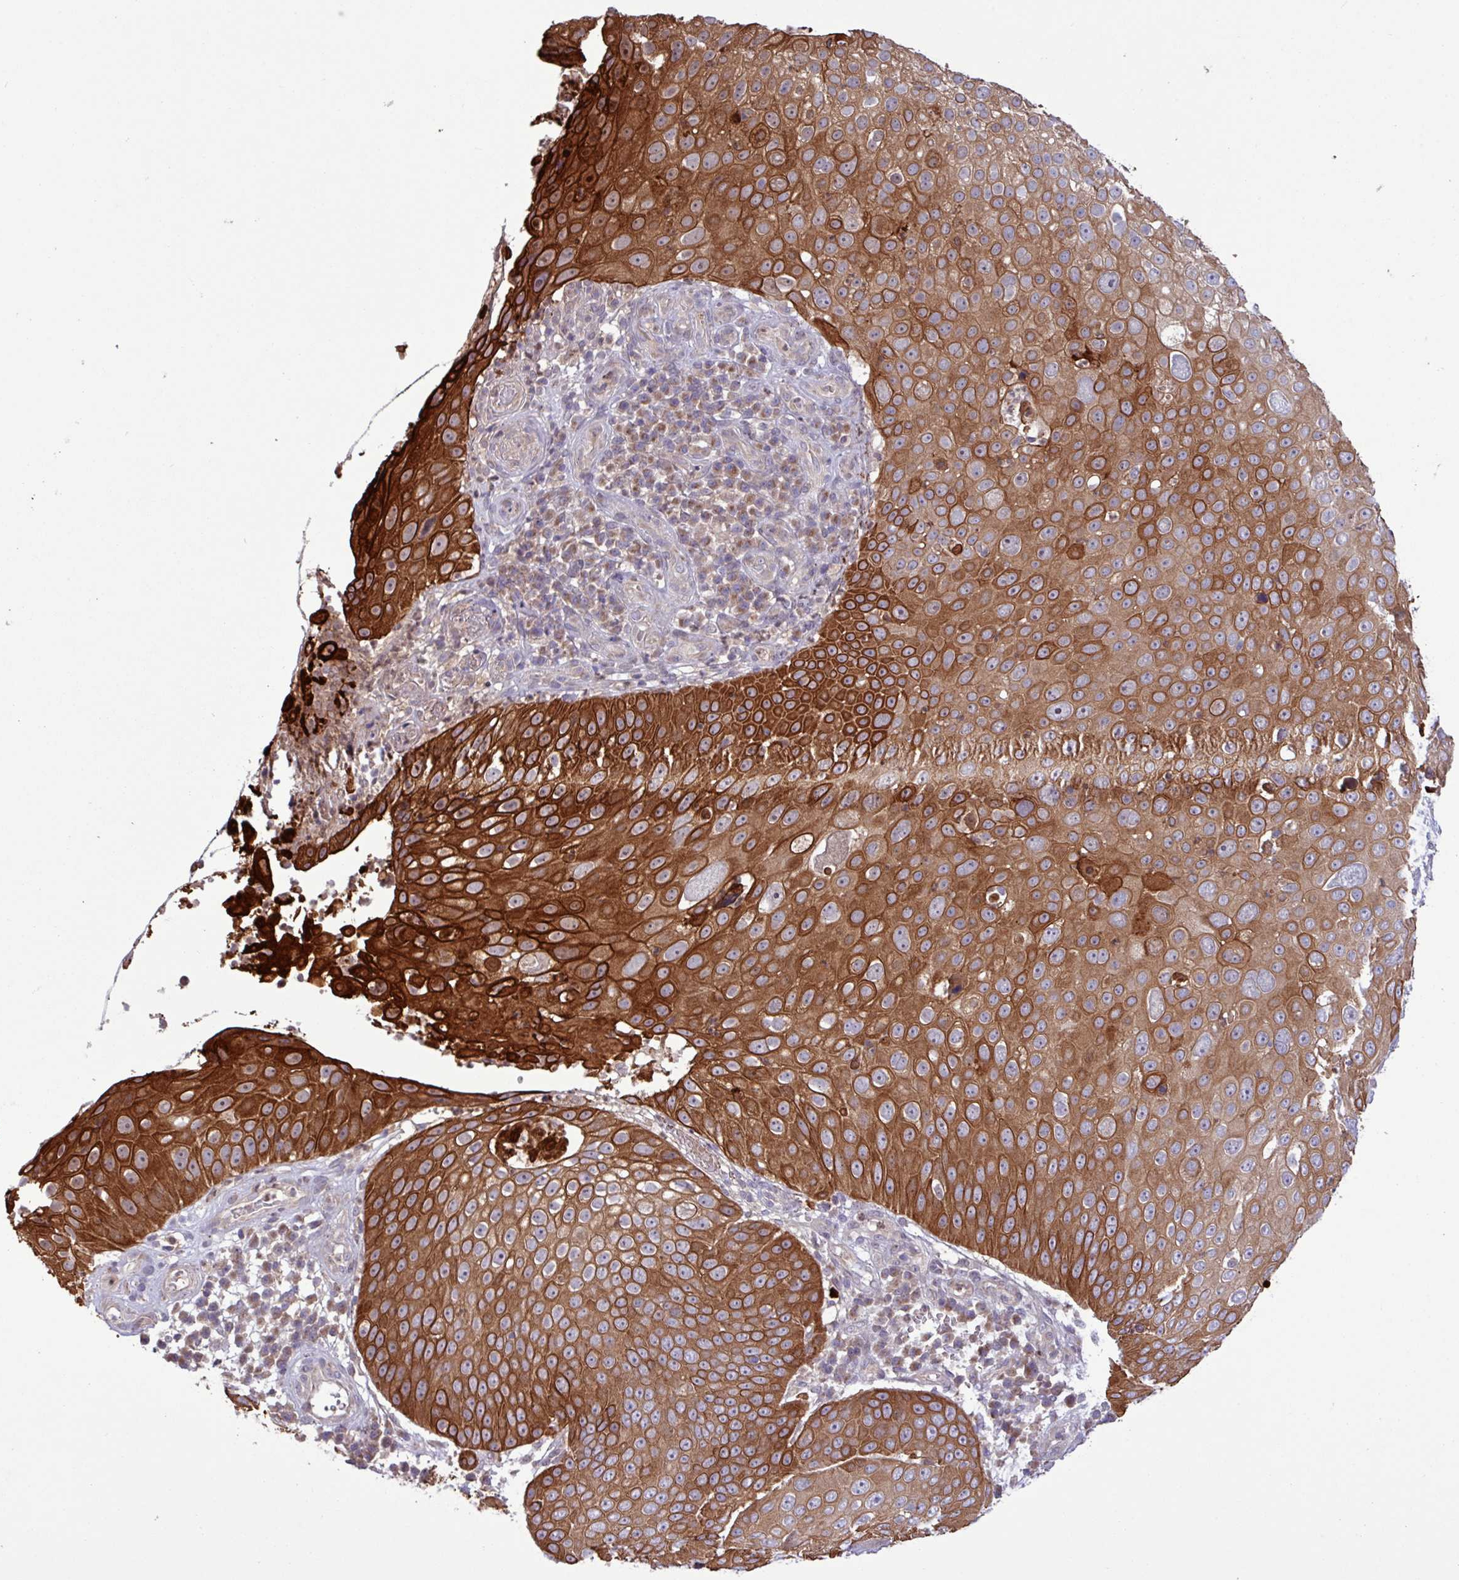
{"staining": {"intensity": "strong", "quantity": ">75%", "location": "cytoplasmic/membranous"}, "tissue": "skin cancer", "cell_type": "Tumor cells", "image_type": "cancer", "snomed": [{"axis": "morphology", "description": "Squamous cell carcinoma, NOS"}, {"axis": "topography", "description": "Skin"}], "caption": "A photomicrograph of human skin cancer (squamous cell carcinoma) stained for a protein exhibits strong cytoplasmic/membranous brown staining in tumor cells.", "gene": "CNTRL", "patient": {"sex": "male", "age": 71}}